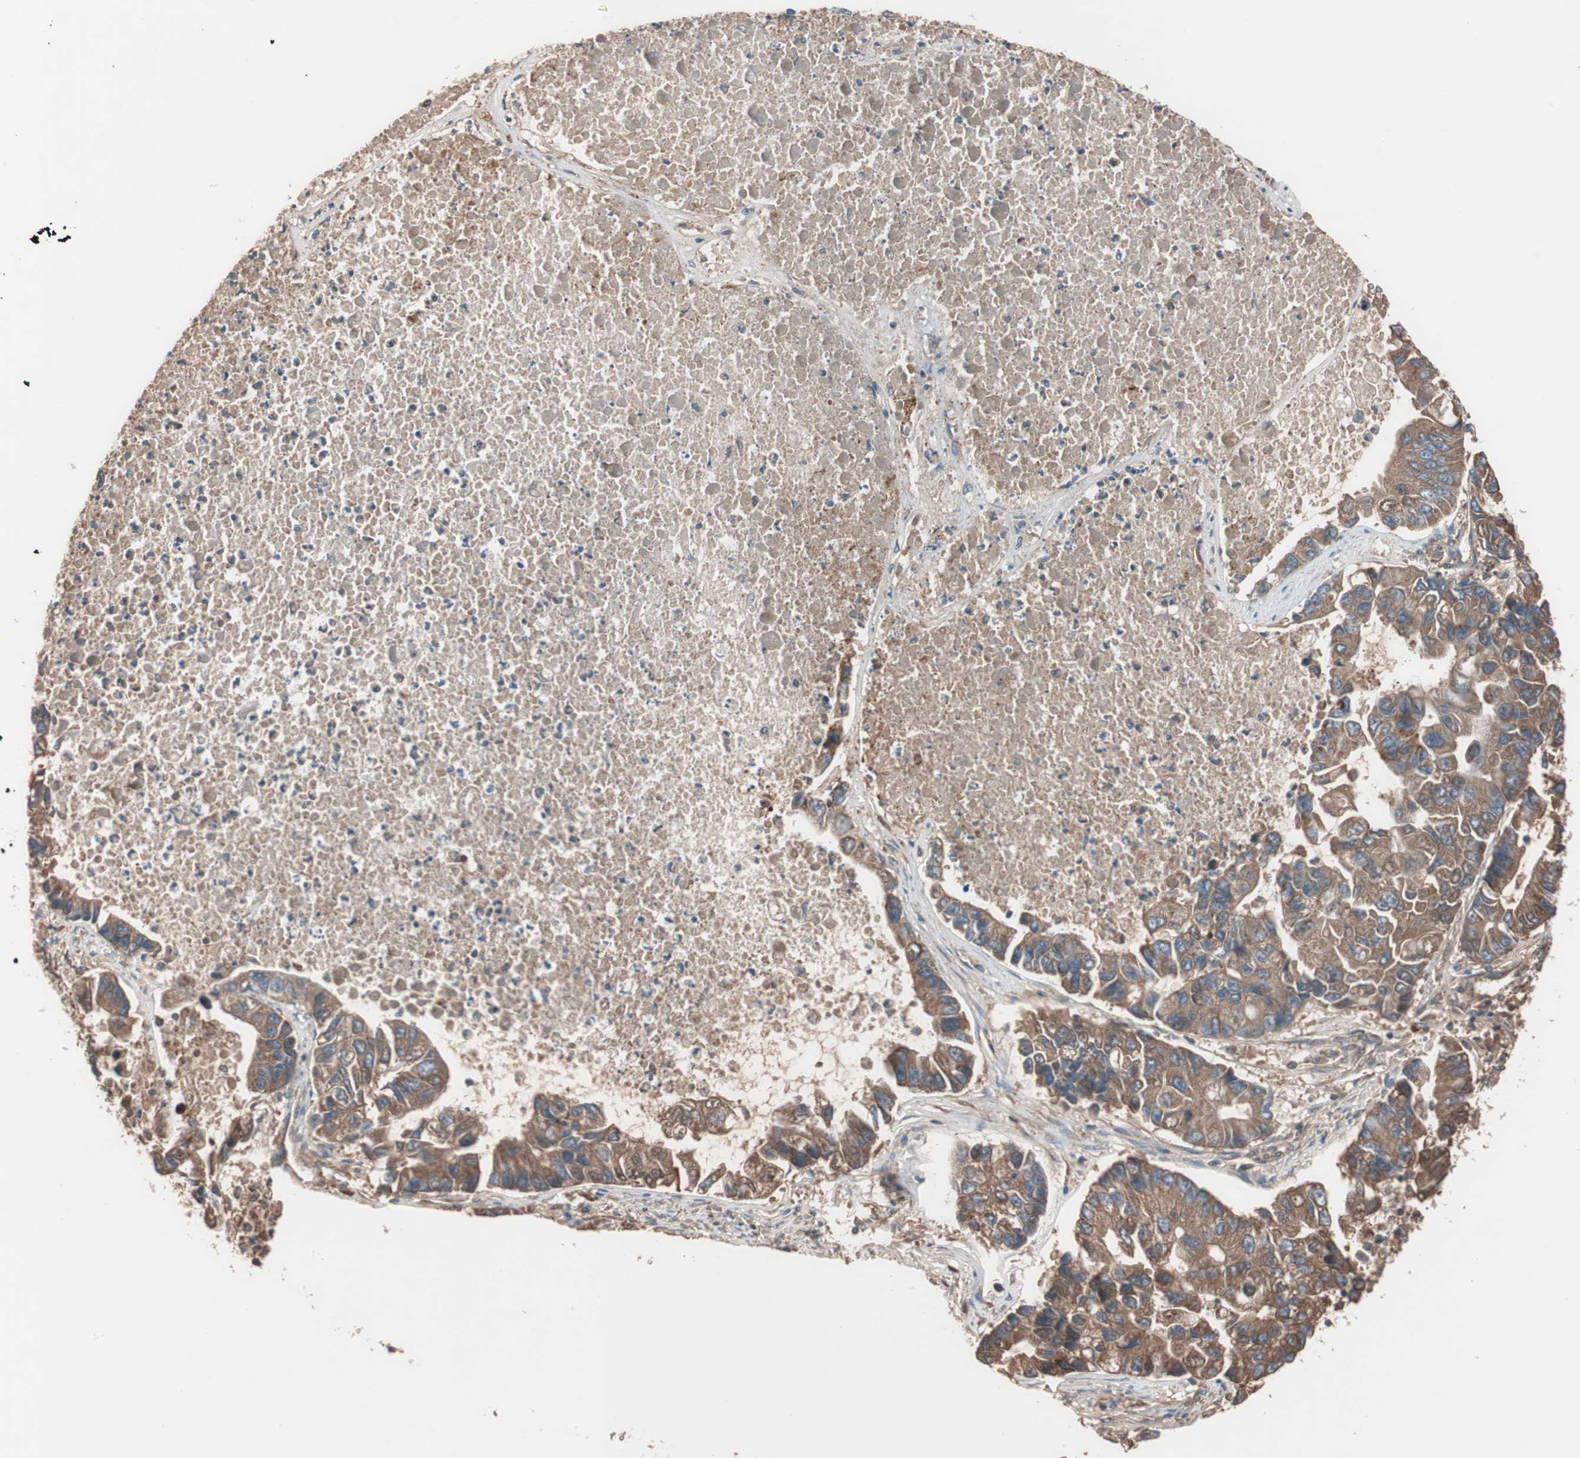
{"staining": {"intensity": "moderate", "quantity": ">75%", "location": "cytoplasmic/membranous"}, "tissue": "lung cancer", "cell_type": "Tumor cells", "image_type": "cancer", "snomed": [{"axis": "morphology", "description": "Adenocarcinoma, NOS"}, {"axis": "topography", "description": "Lung"}], "caption": "A histopathology image of human adenocarcinoma (lung) stained for a protein reveals moderate cytoplasmic/membranous brown staining in tumor cells.", "gene": "SDC4", "patient": {"sex": "female", "age": 51}}